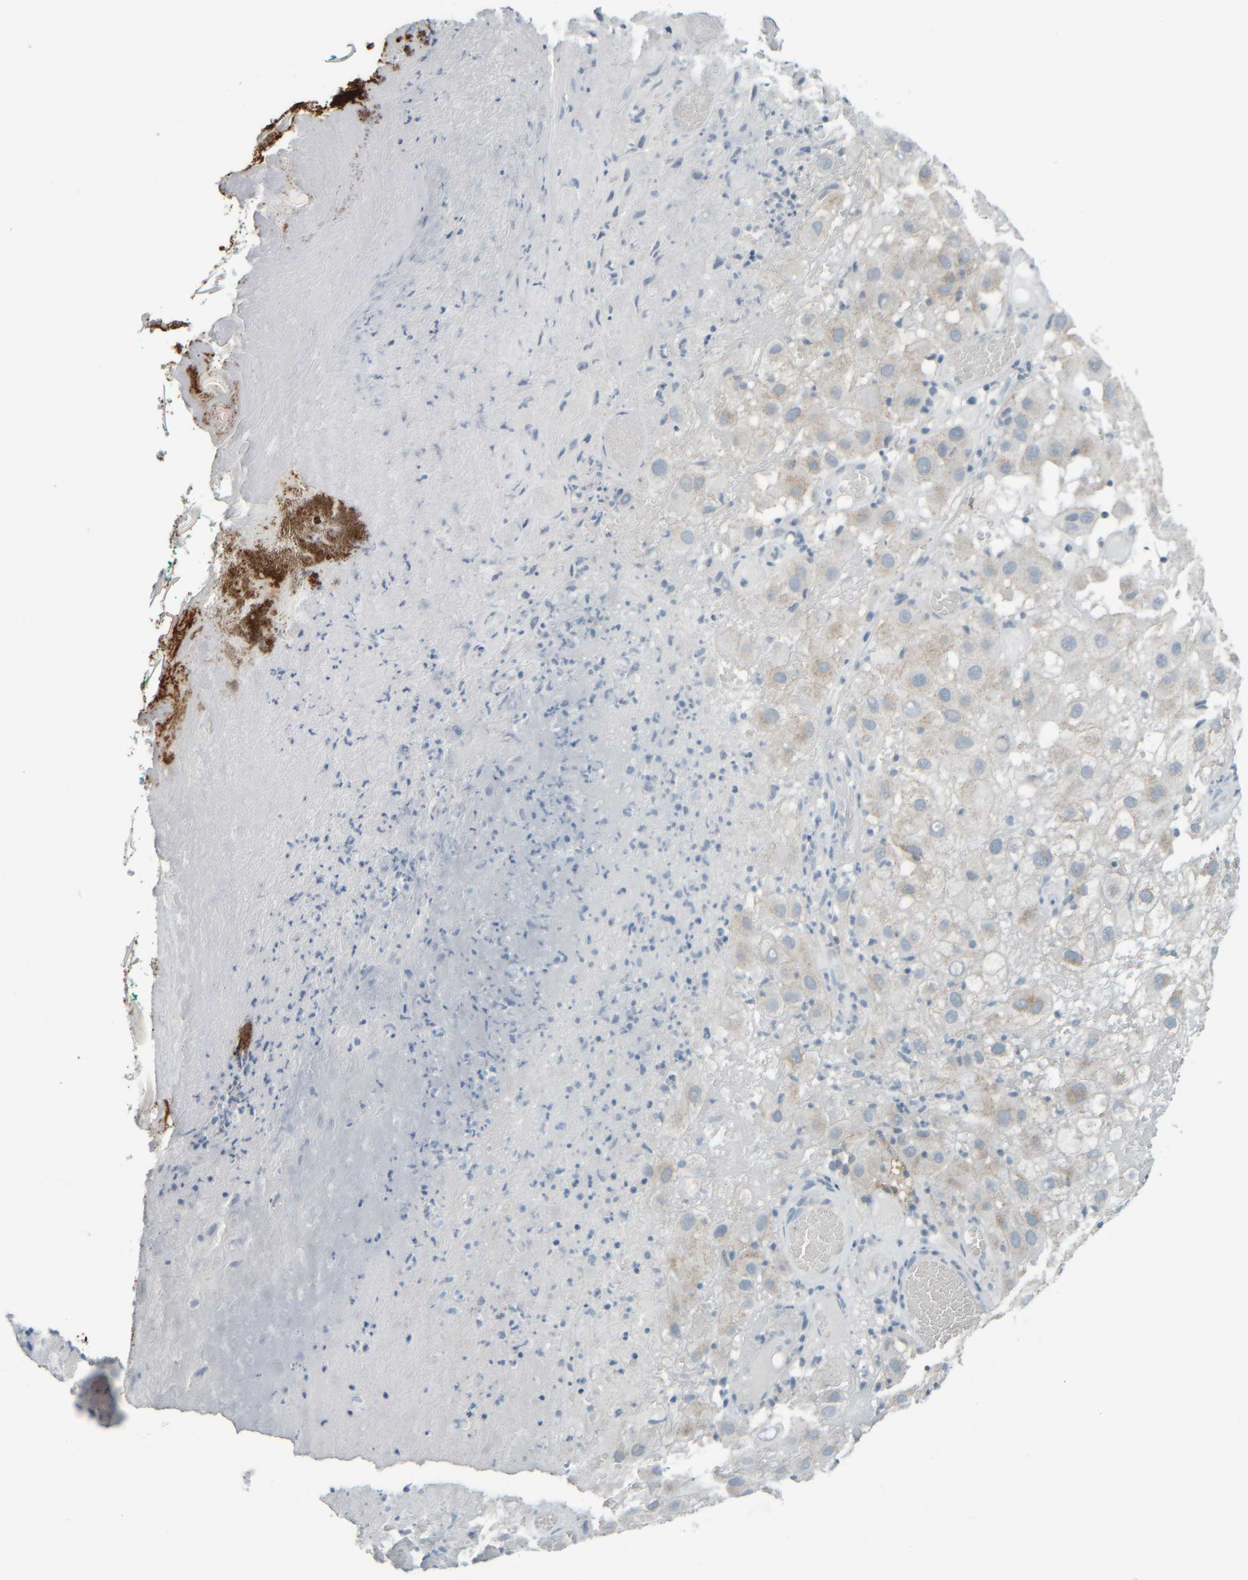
{"staining": {"intensity": "negative", "quantity": "none", "location": "none"}, "tissue": "melanoma", "cell_type": "Tumor cells", "image_type": "cancer", "snomed": [{"axis": "morphology", "description": "Malignant melanoma, NOS"}, {"axis": "topography", "description": "Skin"}], "caption": "The micrograph exhibits no staining of tumor cells in melanoma.", "gene": "TPSAB1", "patient": {"sex": "female", "age": 81}}